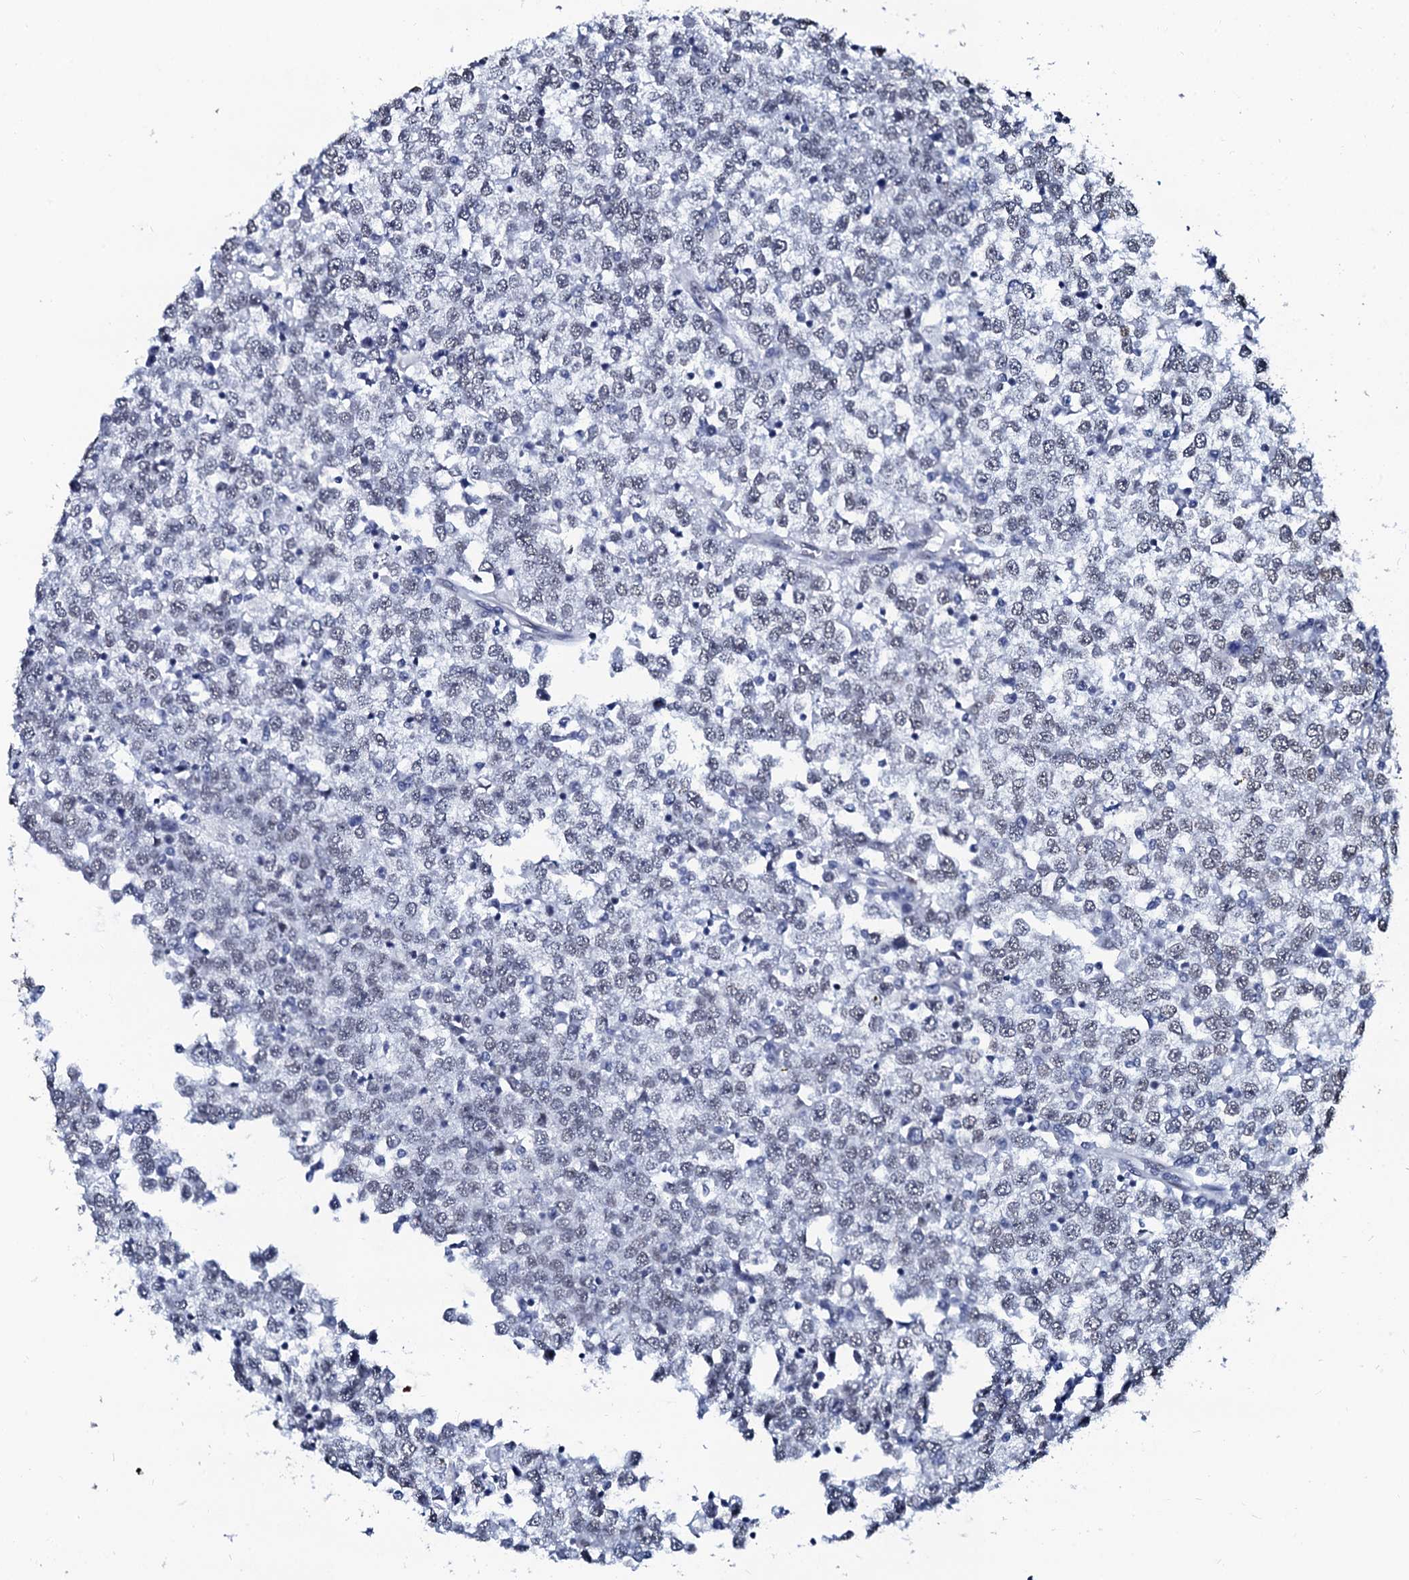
{"staining": {"intensity": "moderate", "quantity": "<25%", "location": "nuclear"}, "tissue": "testis cancer", "cell_type": "Tumor cells", "image_type": "cancer", "snomed": [{"axis": "morphology", "description": "Seminoma, NOS"}, {"axis": "topography", "description": "Testis"}], "caption": "A histopathology image showing moderate nuclear staining in about <25% of tumor cells in testis seminoma, as visualized by brown immunohistochemical staining.", "gene": "SPATA19", "patient": {"sex": "male", "age": 65}}